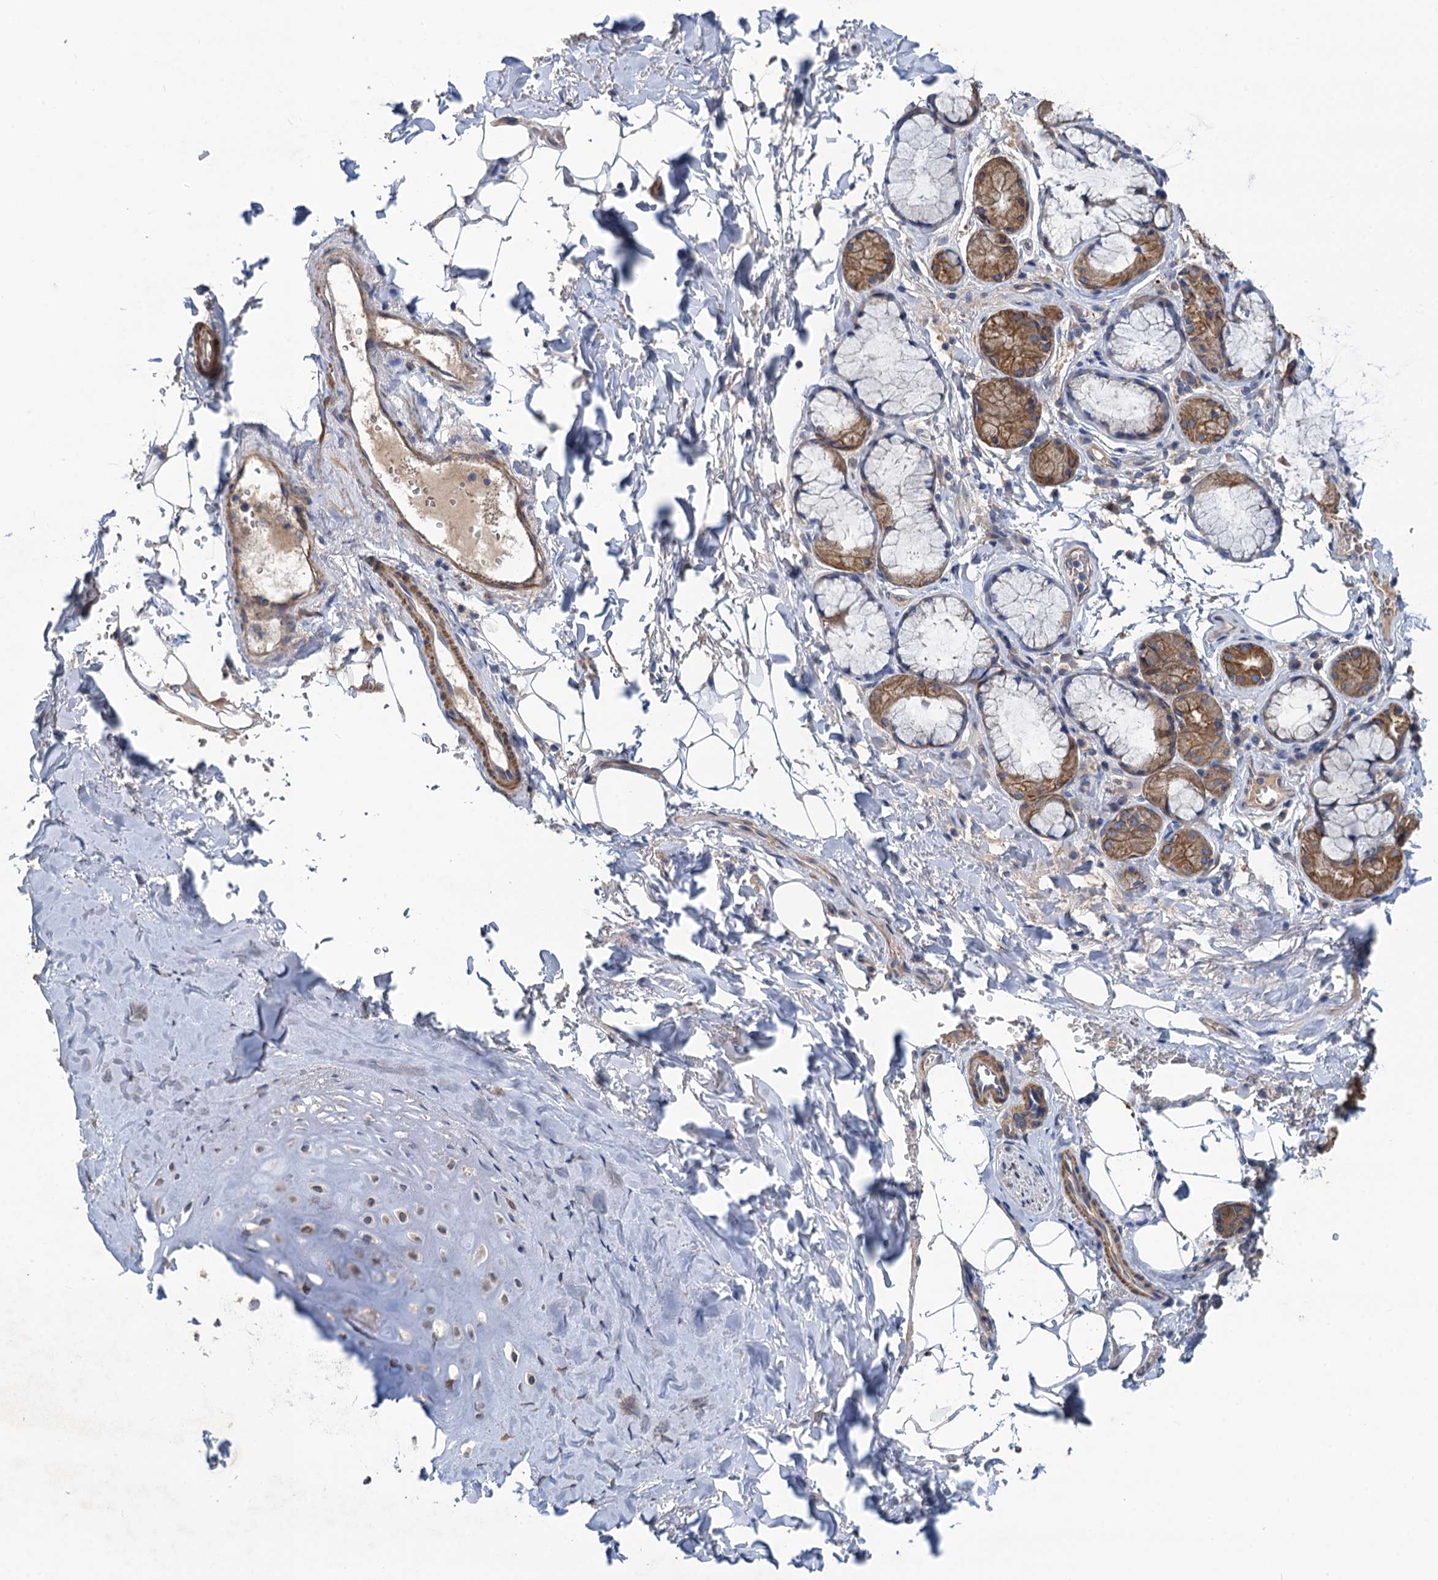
{"staining": {"intensity": "negative", "quantity": "none", "location": "none"}, "tissue": "adipose tissue", "cell_type": "Adipocytes", "image_type": "normal", "snomed": [{"axis": "morphology", "description": "Normal tissue, NOS"}, {"axis": "topography", "description": "Cartilage tissue"}], "caption": "A high-resolution histopathology image shows immunohistochemistry staining of normal adipose tissue, which shows no significant positivity in adipocytes.", "gene": "SMCO3", "patient": {"sex": "female", "age": 63}}